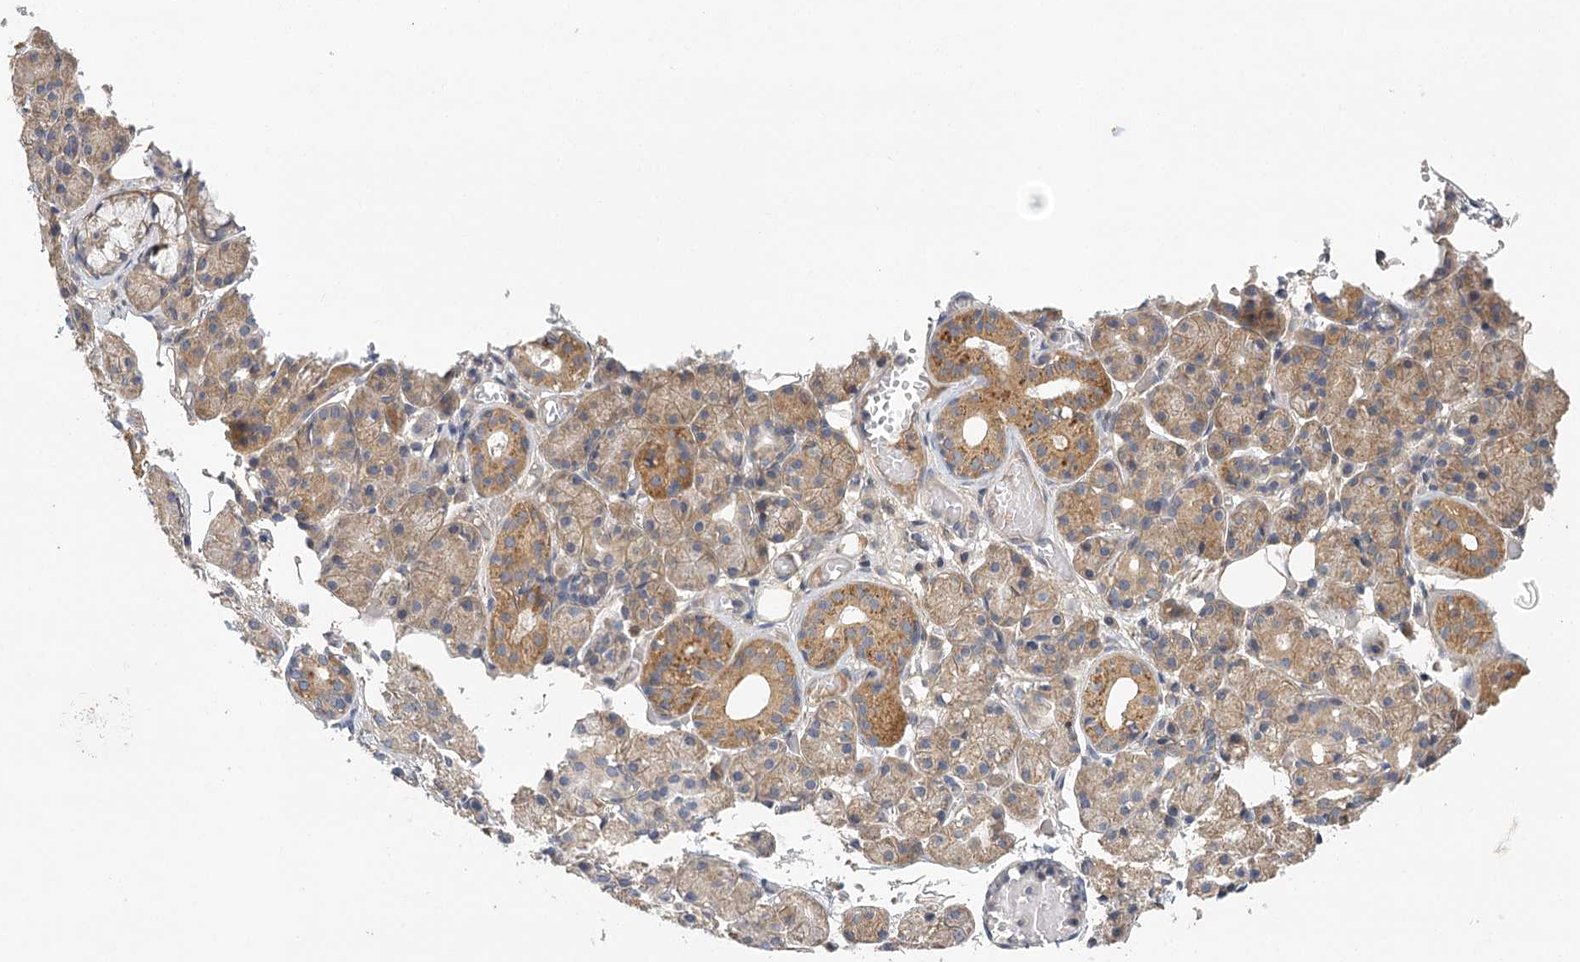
{"staining": {"intensity": "moderate", "quantity": "<25%", "location": "cytoplasmic/membranous"}, "tissue": "salivary gland", "cell_type": "Glandular cells", "image_type": "normal", "snomed": [{"axis": "morphology", "description": "Normal tissue, NOS"}, {"axis": "topography", "description": "Salivary gland"}], "caption": "Immunohistochemical staining of unremarkable human salivary gland shows low levels of moderate cytoplasmic/membranous expression in approximately <25% of glandular cells. The protein is stained brown, and the nuclei are stained in blue (DAB IHC with brightfield microscopy, high magnification).", "gene": "LSS", "patient": {"sex": "male", "age": 63}}